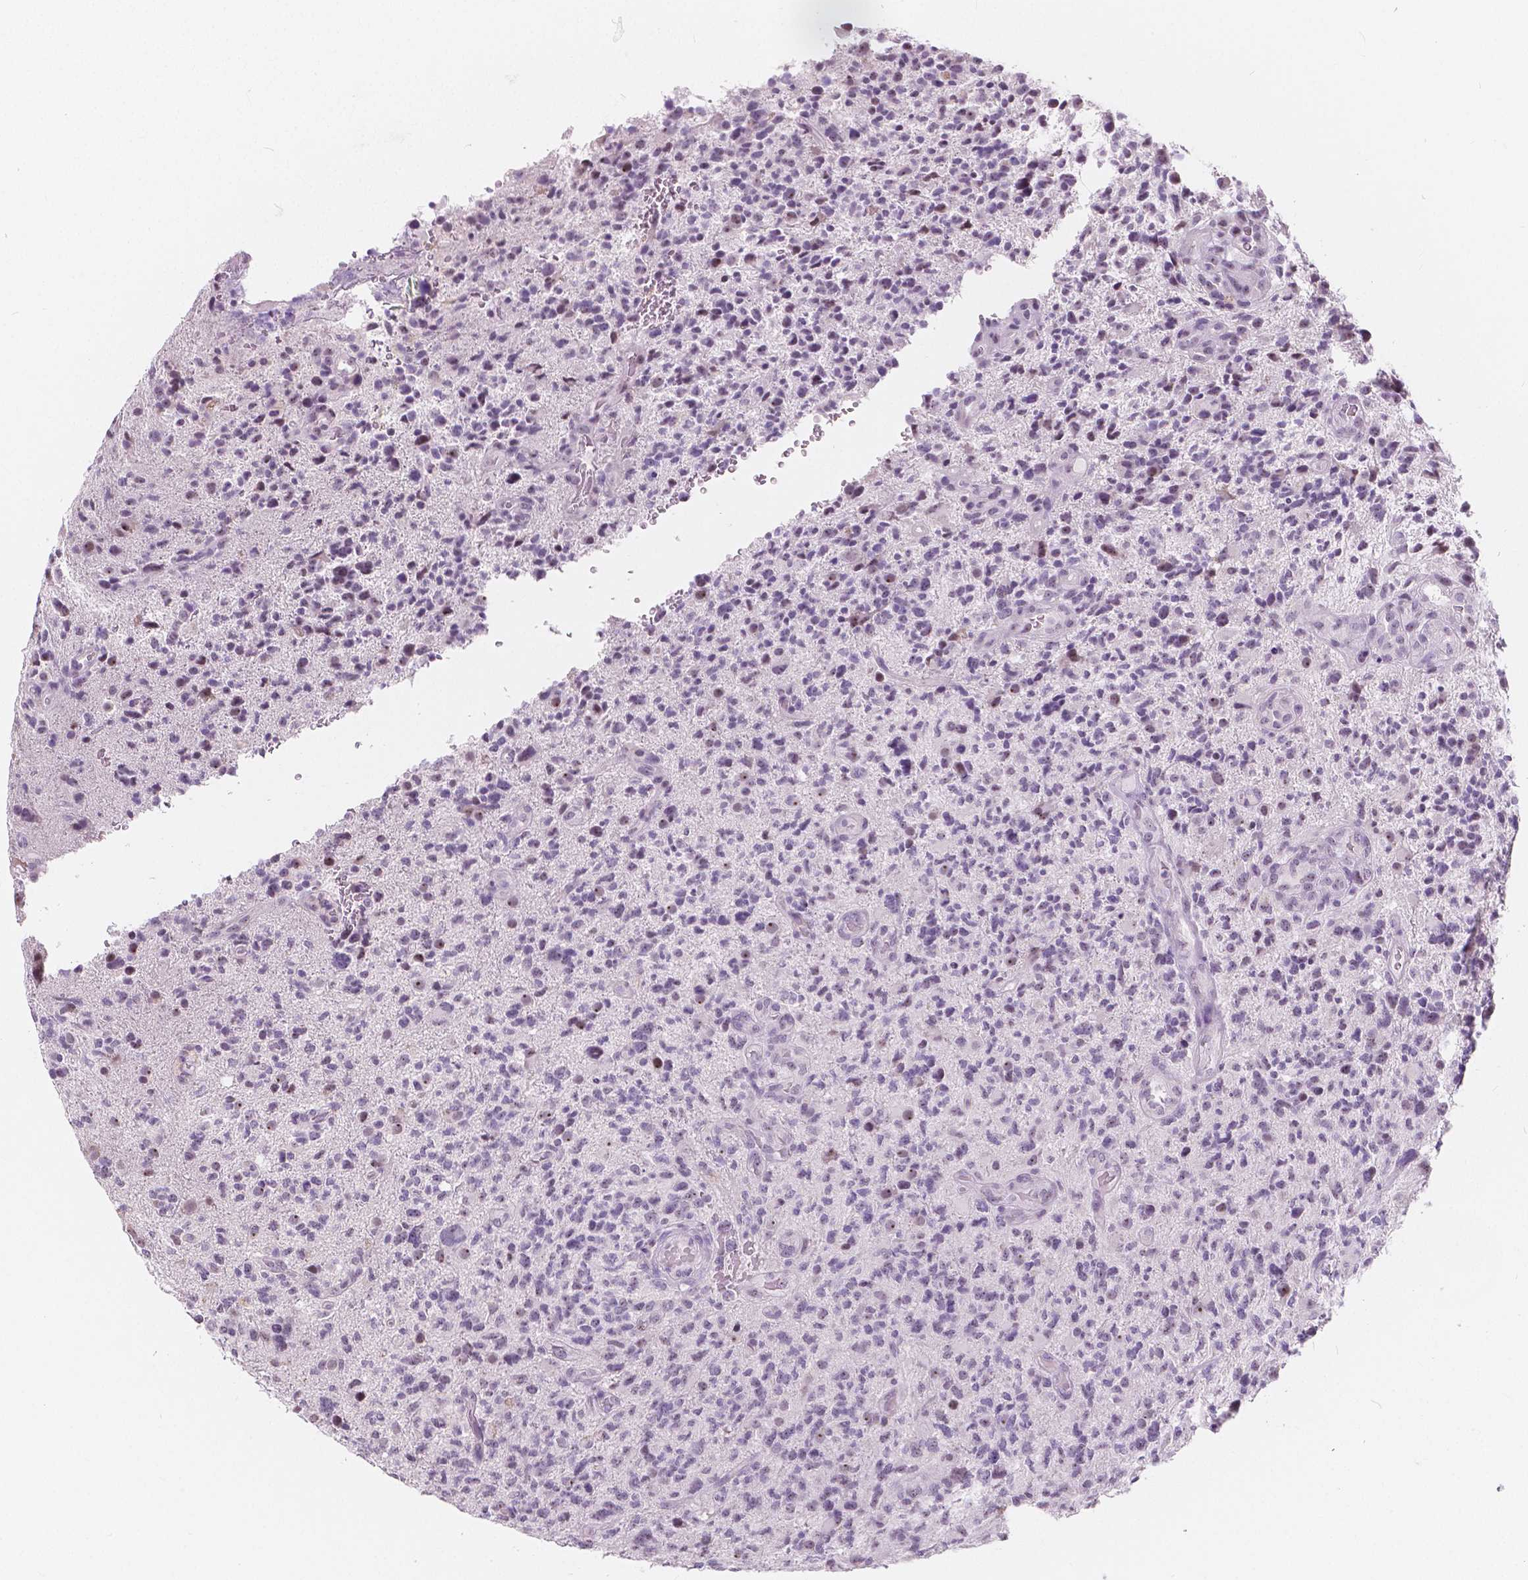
{"staining": {"intensity": "negative", "quantity": "none", "location": "none"}, "tissue": "glioma", "cell_type": "Tumor cells", "image_type": "cancer", "snomed": [{"axis": "morphology", "description": "Glioma, malignant, High grade"}, {"axis": "topography", "description": "Brain"}], "caption": "DAB immunohistochemical staining of glioma shows no significant expression in tumor cells.", "gene": "NOLC1", "patient": {"sex": "female", "age": 71}}